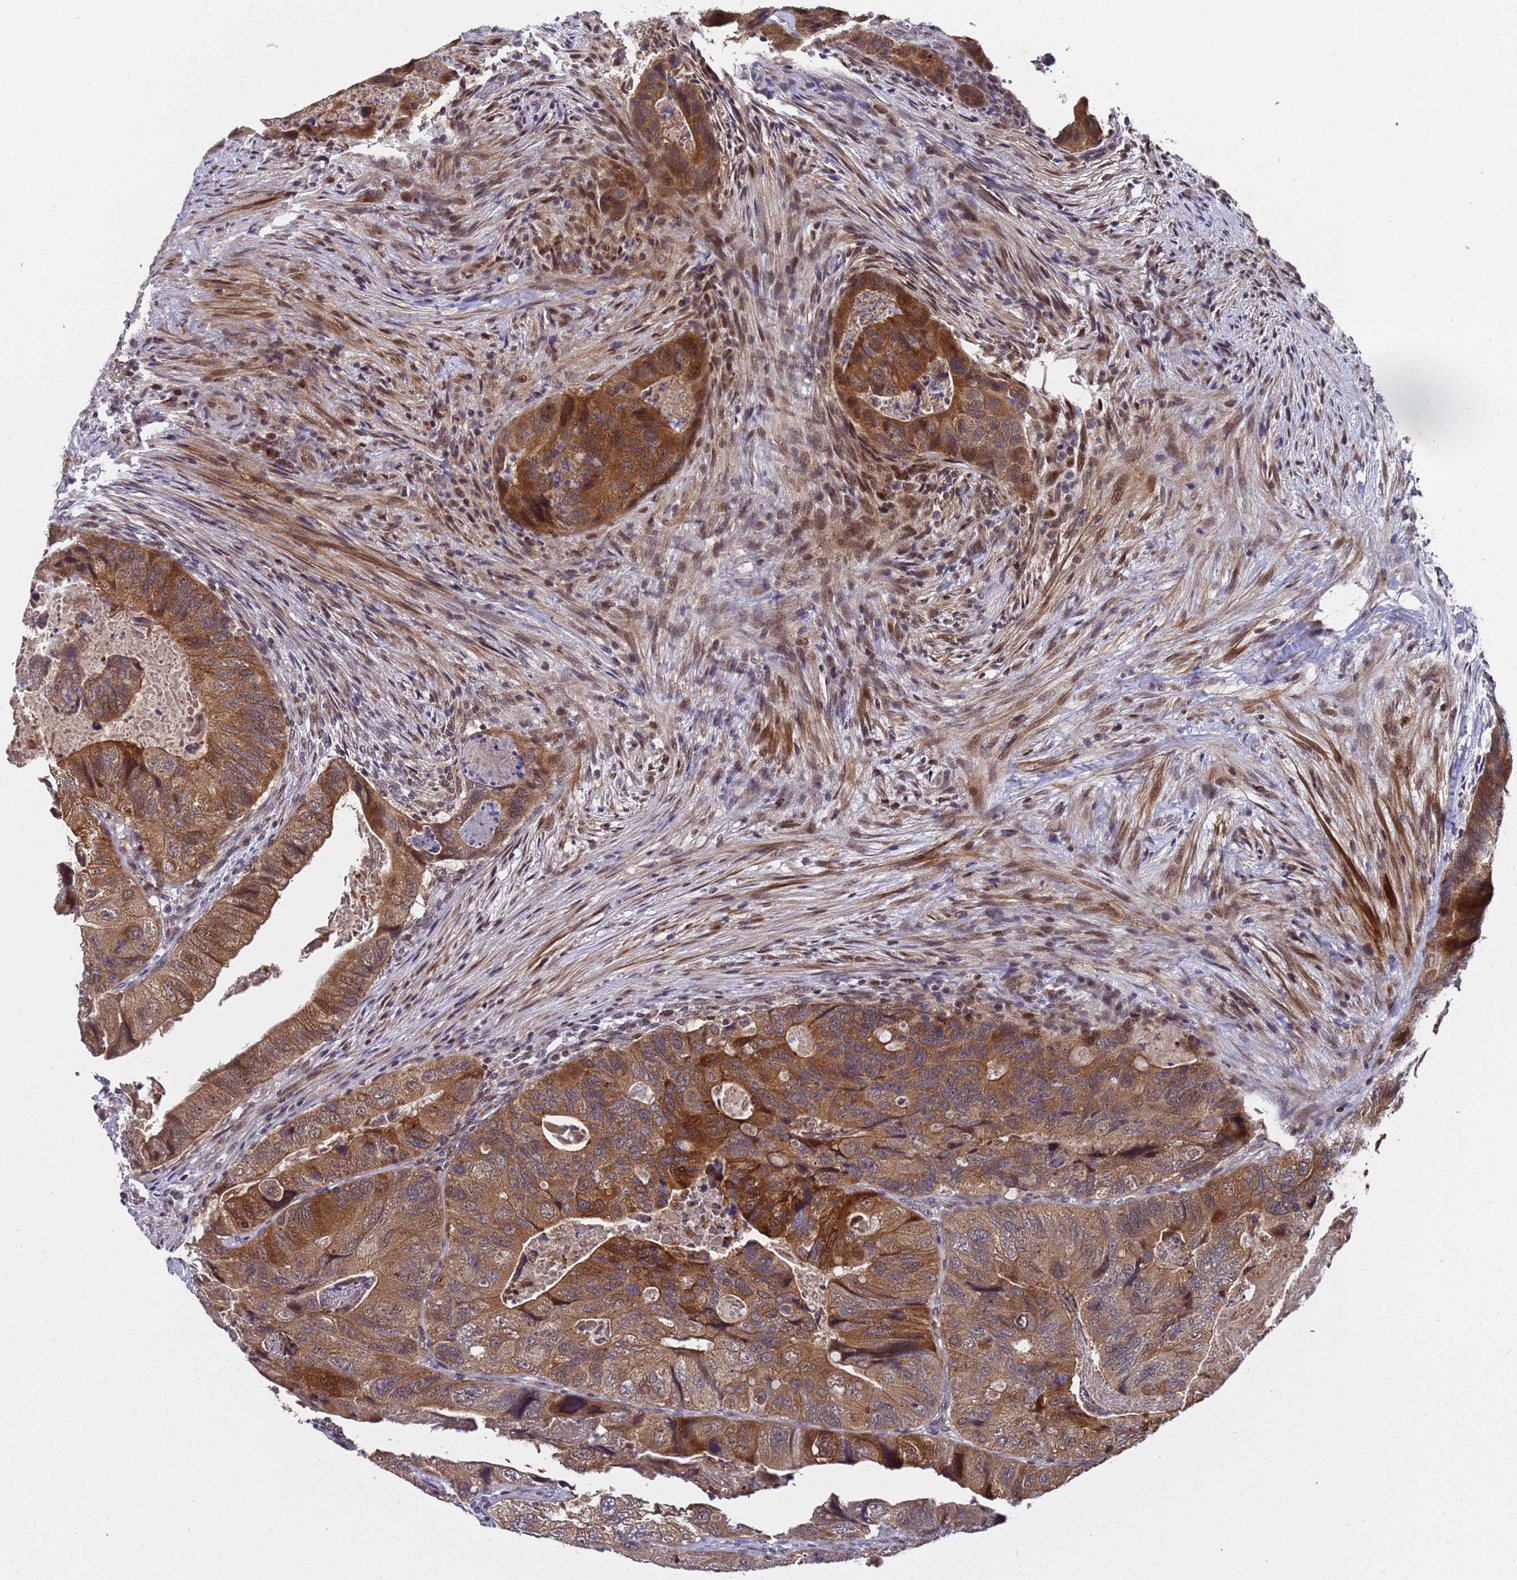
{"staining": {"intensity": "moderate", "quantity": ">75%", "location": "cytoplasmic/membranous,nuclear"}, "tissue": "colorectal cancer", "cell_type": "Tumor cells", "image_type": "cancer", "snomed": [{"axis": "morphology", "description": "Adenocarcinoma, NOS"}, {"axis": "topography", "description": "Rectum"}], "caption": "Moderate cytoplasmic/membranous and nuclear protein expression is present in approximately >75% of tumor cells in colorectal cancer (adenocarcinoma).", "gene": "ANAPC13", "patient": {"sex": "male", "age": 63}}